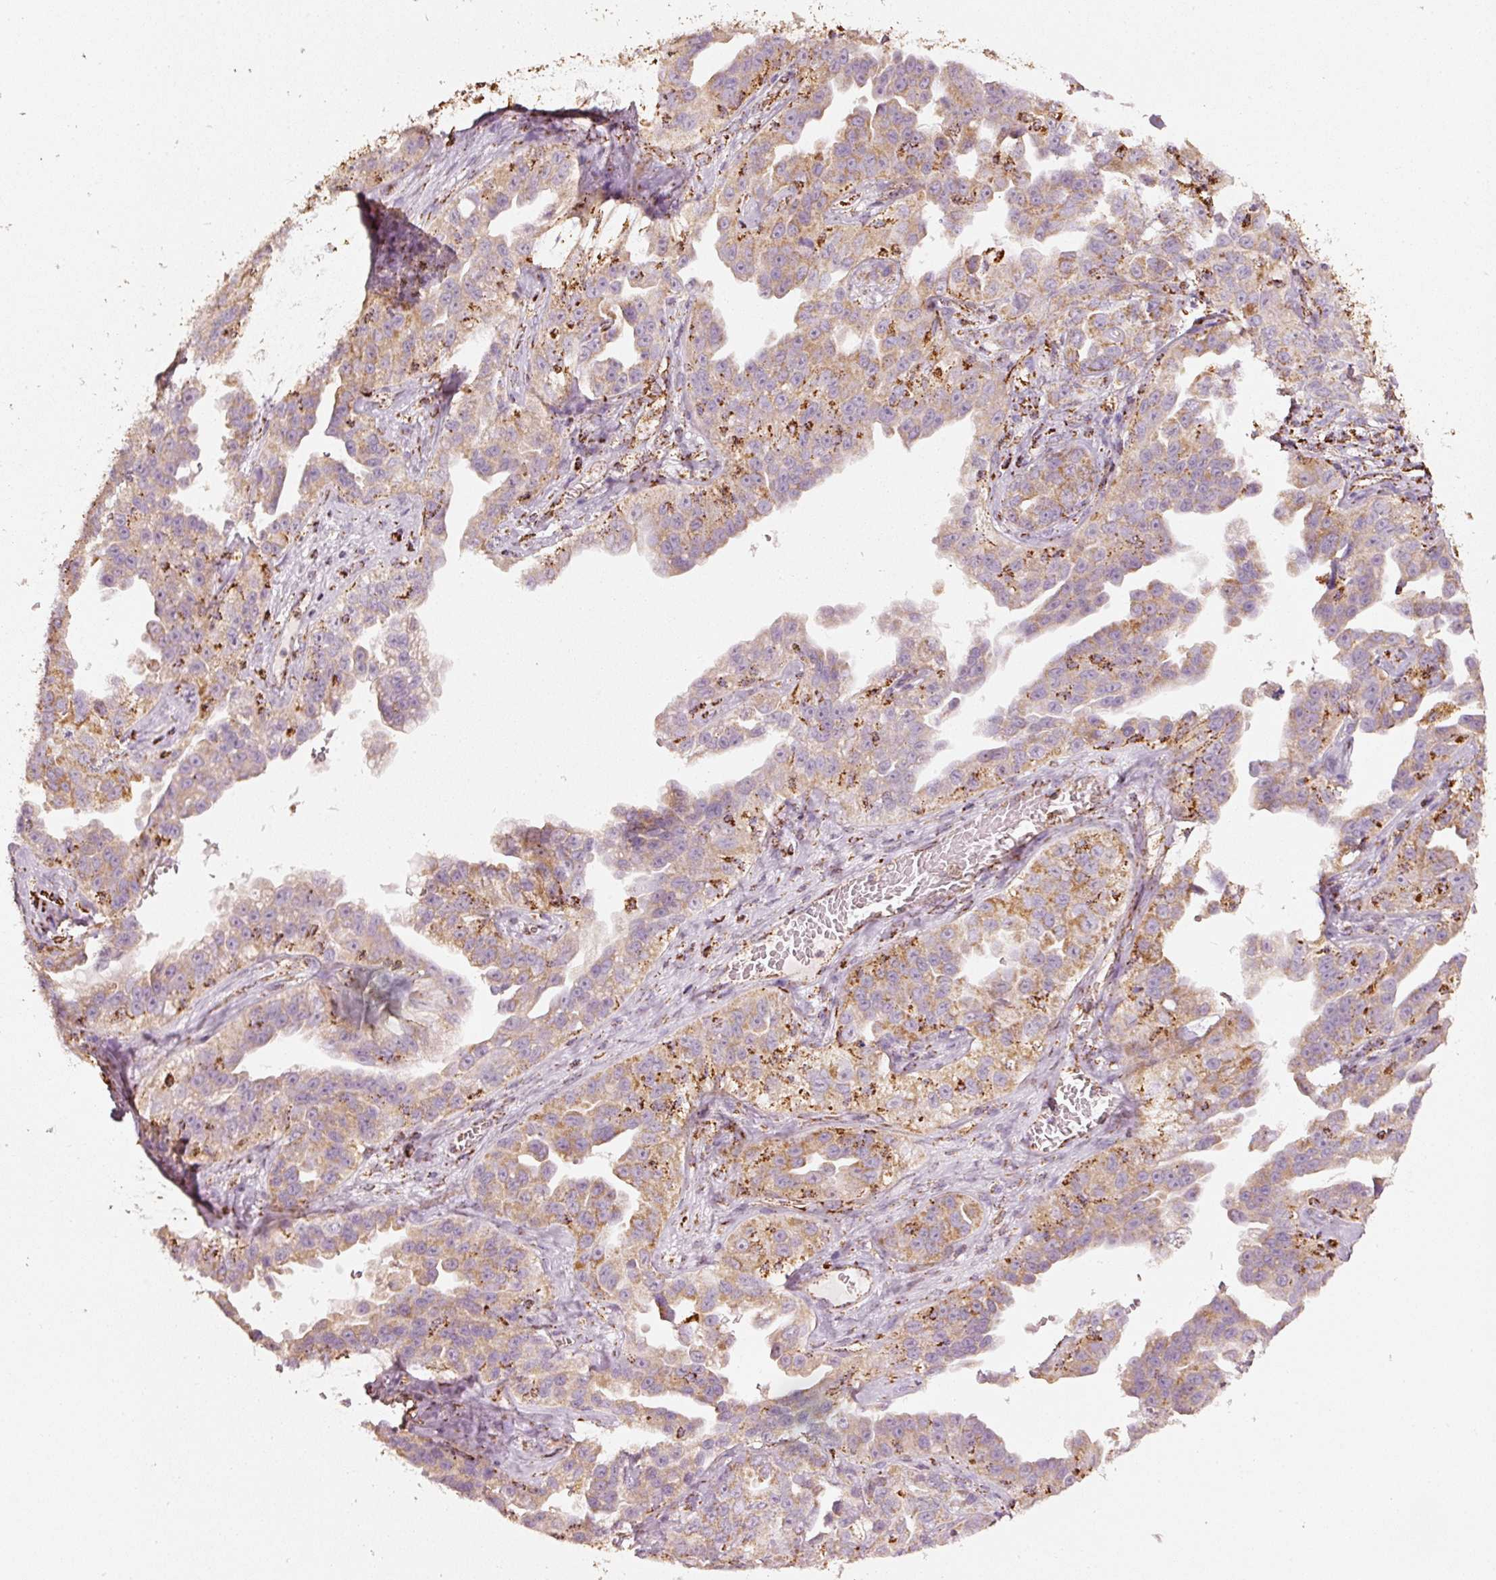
{"staining": {"intensity": "moderate", "quantity": ">75%", "location": "cytoplasmic/membranous"}, "tissue": "ovarian cancer", "cell_type": "Tumor cells", "image_type": "cancer", "snomed": [{"axis": "morphology", "description": "Cystadenocarcinoma, serous, NOS"}, {"axis": "topography", "description": "Ovary"}], "caption": "Immunohistochemical staining of human ovarian serous cystadenocarcinoma shows moderate cytoplasmic/membranous protein staining in approximately >75% of tumor cells. (Stains: DAB (3,3'-diaminobenzidine) in brown, nuclei in blue, Microscopy: brightfield microscopy at high magnification).", "gene": "UQCRC1", "patient": {"sex": "female", "age": 75}}